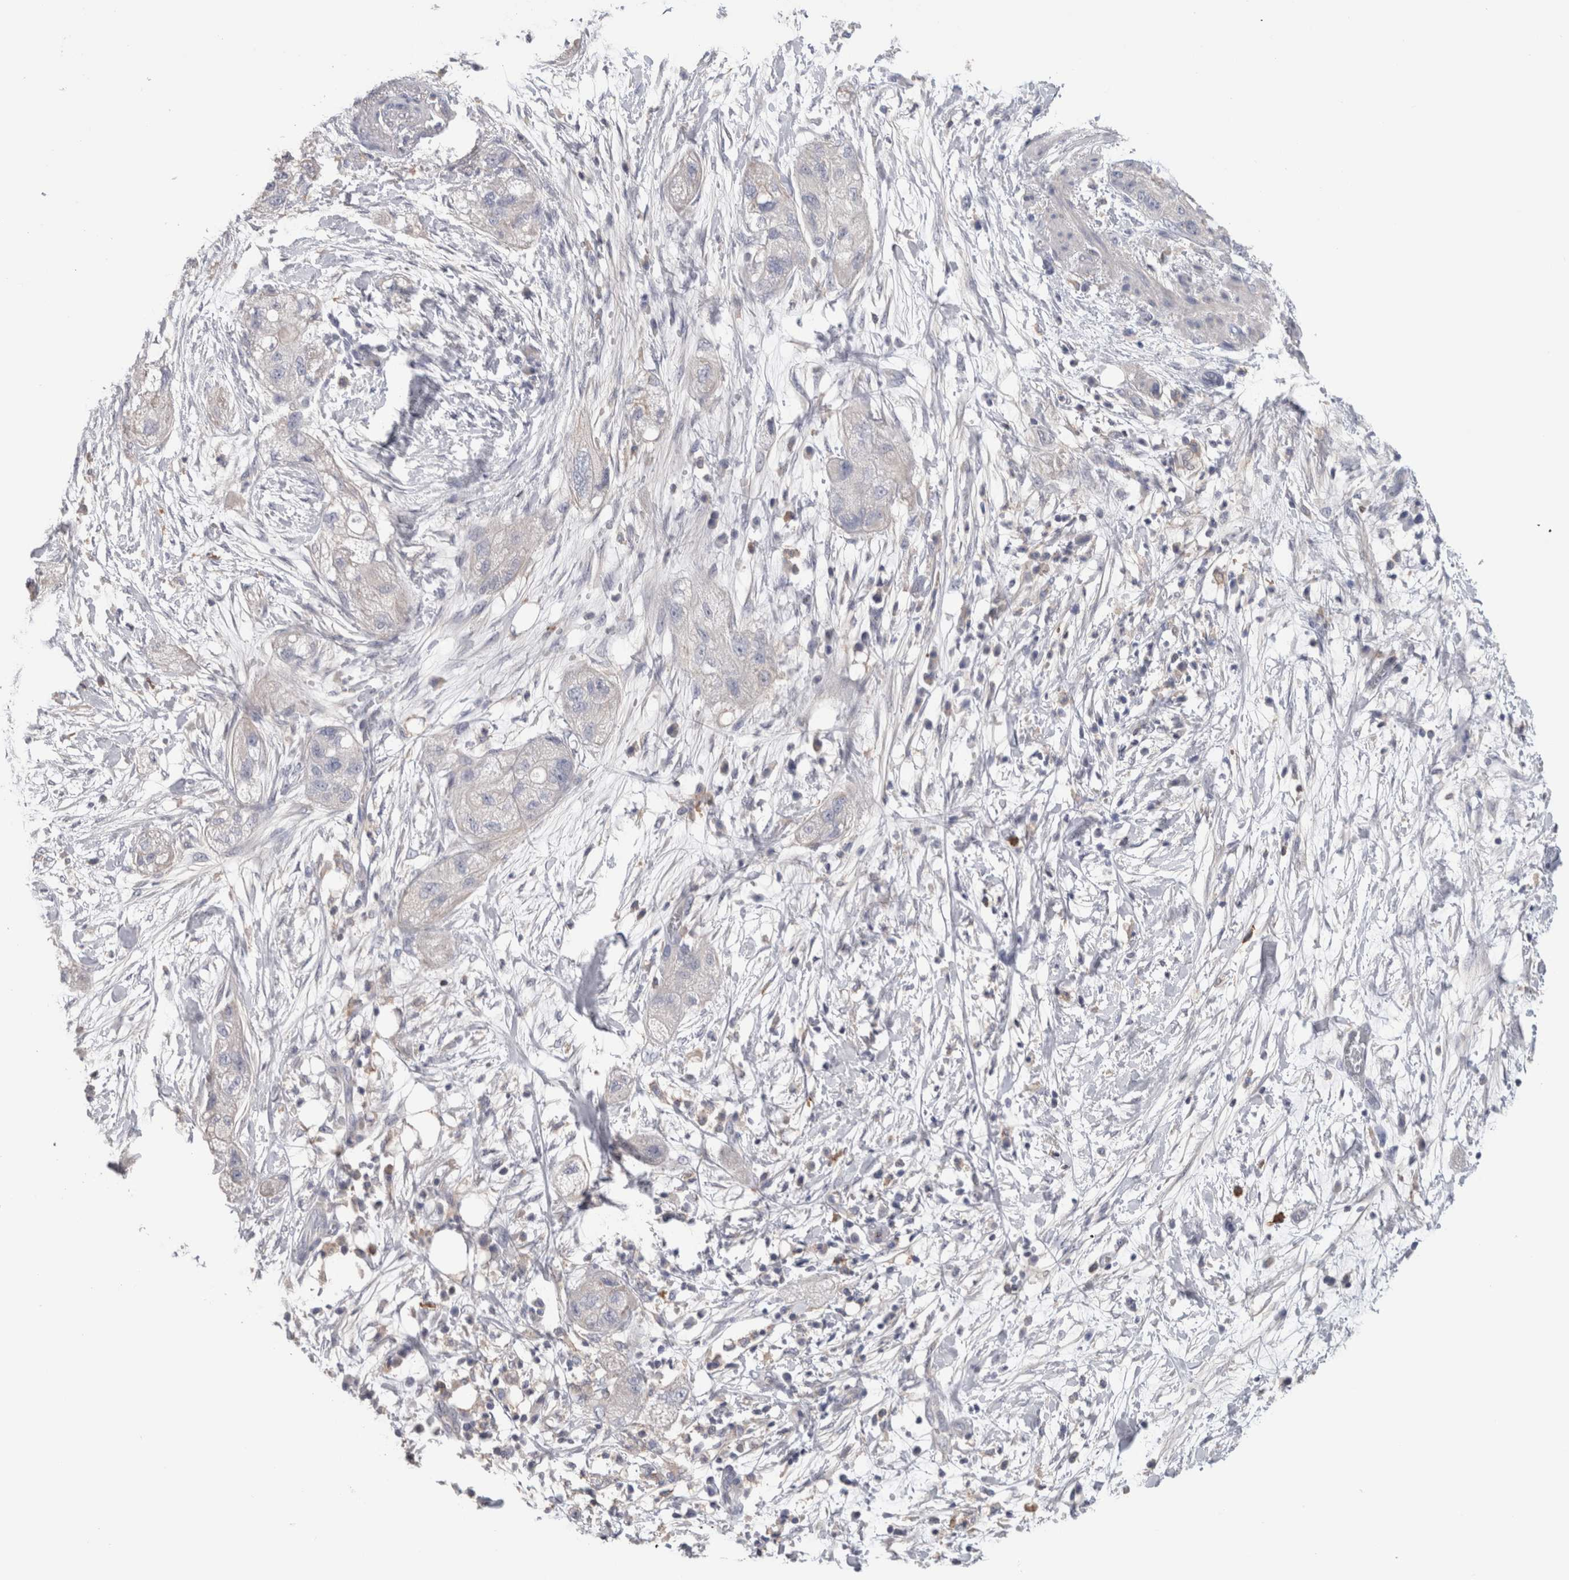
{"staining": {"intensity": "negative", "quantity": "none", "location": "none"}, "tissue": "pancreatic cancer", "cell_type": "Tumor cells", "image_type": "cancer", "snomed": [{"axis": "morphology", "description": "Adenocarcinoma, NOS"}, {"axis": "topography", "description": "Pancreas"}], "caption": "The image exhibits no significant staining in tumor cells of pancreatic cancer (adenocarcinoma).", "gene": "SCRN1", "patient": {"sex": "female", "age": 78}}